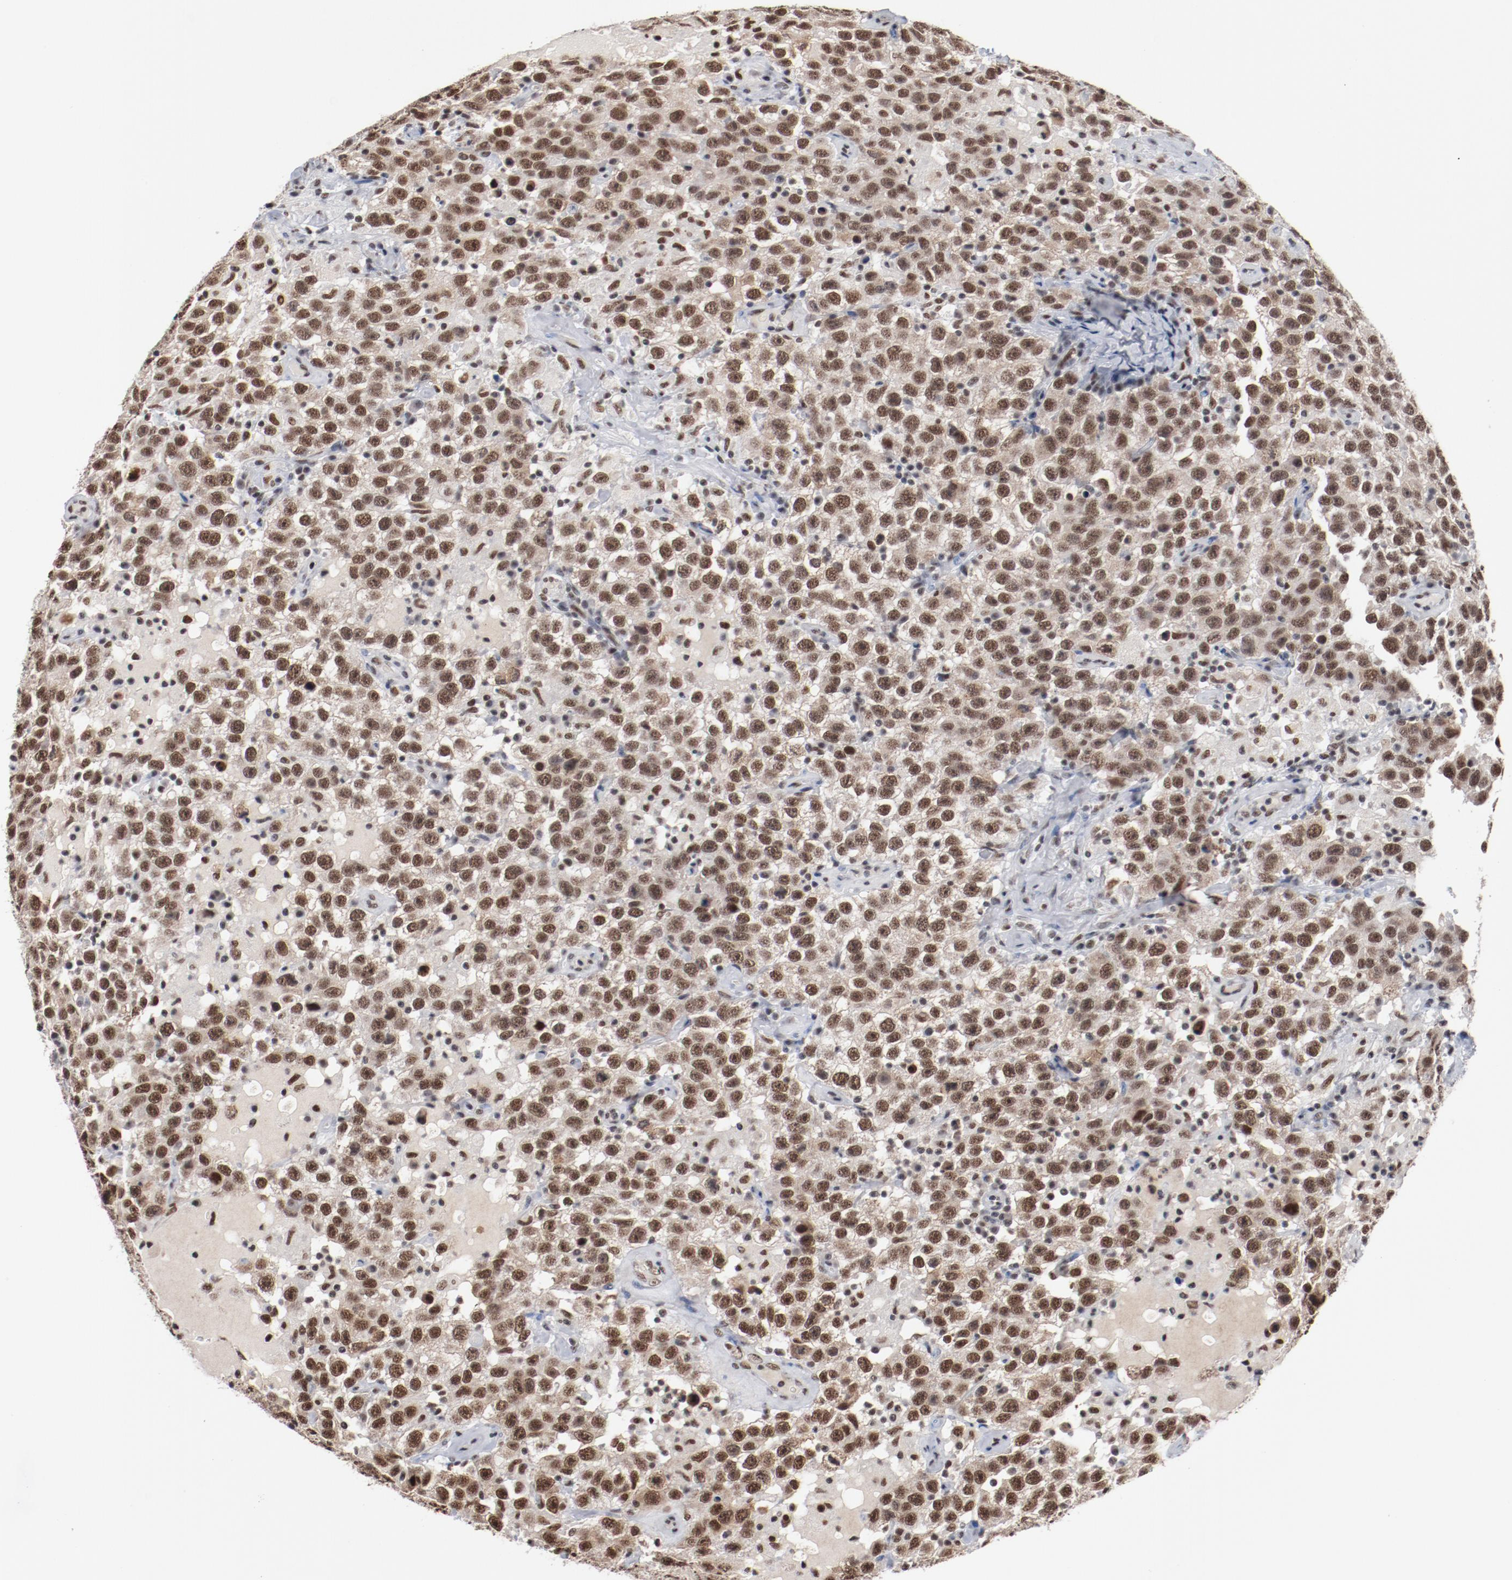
{"staining": {"intensity": "moderate", "quantity": ">75%", "location": "cytoplasmic/membranous,nuclear"}, "tissue": "testis cancer", "cell_type": "Tumor cells", "image_type": "cancer", "snomed": [{"axis": "morphology", "description": "Seminoma, NOS"}, {"axis": "topography", "description": "Testis"}], "caption": "A high-resolution photomicrograph shows immunohistochemistry staining of seminoma (testis), which exhibits moderate cytoplasmic/membranous and nuclear positivity in approximately >75% of tumor cells.", "gene": "BUB3", "patient": {"sex": "male", "age": 41}}